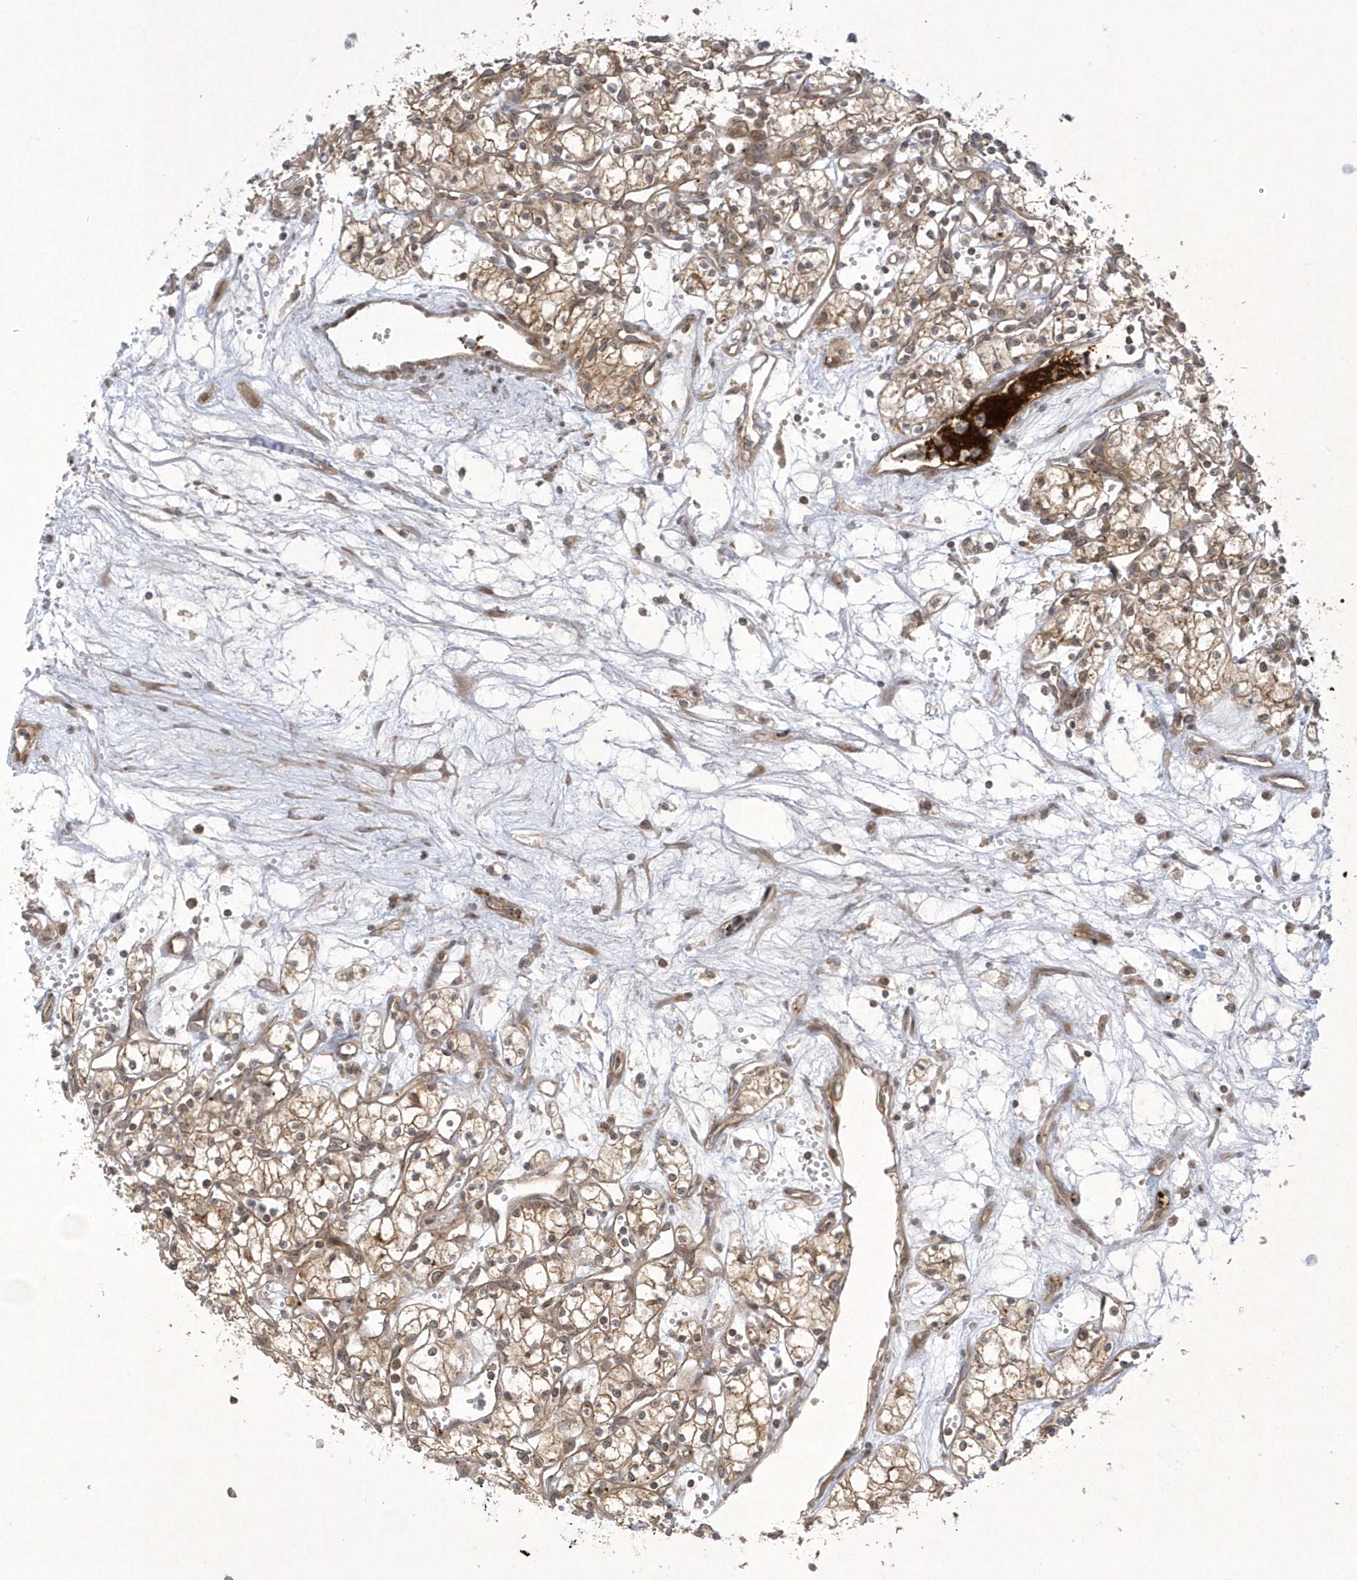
{"staining": {"intensity": "moderate", "quantity": ">75%", "location": "cytoplasmic/membranous"}, "tissue": "renal cancer", "cell_type": "Tumor cells", "image_type": "cancer", "snomed": [{"axis": "morphology", "description": "Adenocarcinoma, NOS"}, {"axis": "topography", "description": "Kidney"}], "caption": "Protein expression analysis of human renal cancer reveals moderate cytoplasmic/membranous expression in about >75% of tumor cells.", "gene": "NAF1", "patient": {"sex": "male", "age": 59}}